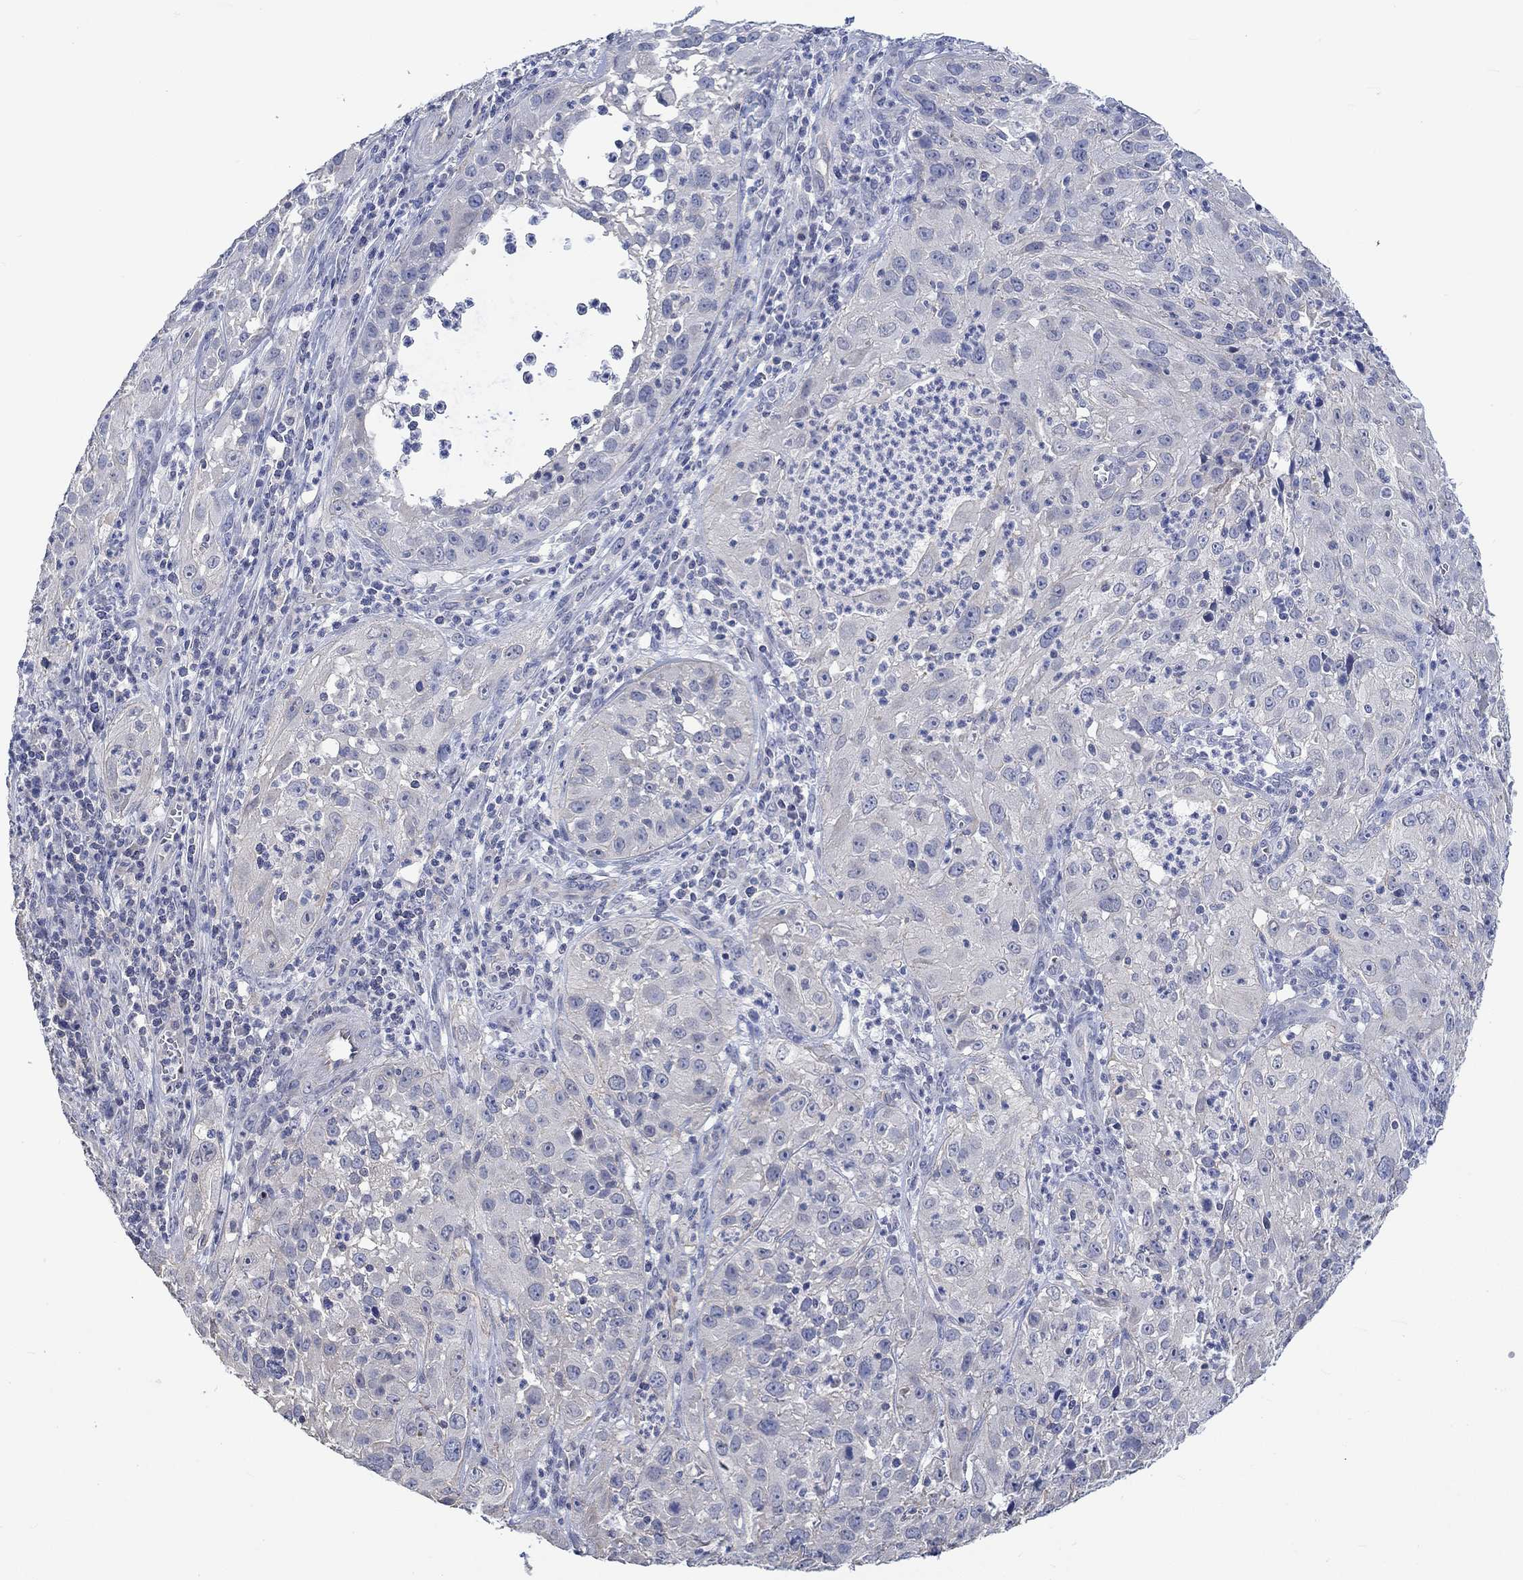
{"staining": {"intensity": "weak", "quantity": "<25%", "location": "cytoplasmic/membranous"}, "tissue": "cervical cancer", "cell_type": "Tumor cells", "image_type": "cancer", "snomed": [{"axis": "morphology", "description": "Squamous cell carcinoma, NOS"}, {"axis": "topography", "description": "Cervix"}], "caption": "Immunohistochemistry histopathology image of neoplastic tissue: cervical squamous cell carcinoma stained with DAB displays no significant protein staining in tumor cells.", "gene": "AGRP", "patient": {"sex": "female", "age": 32}}